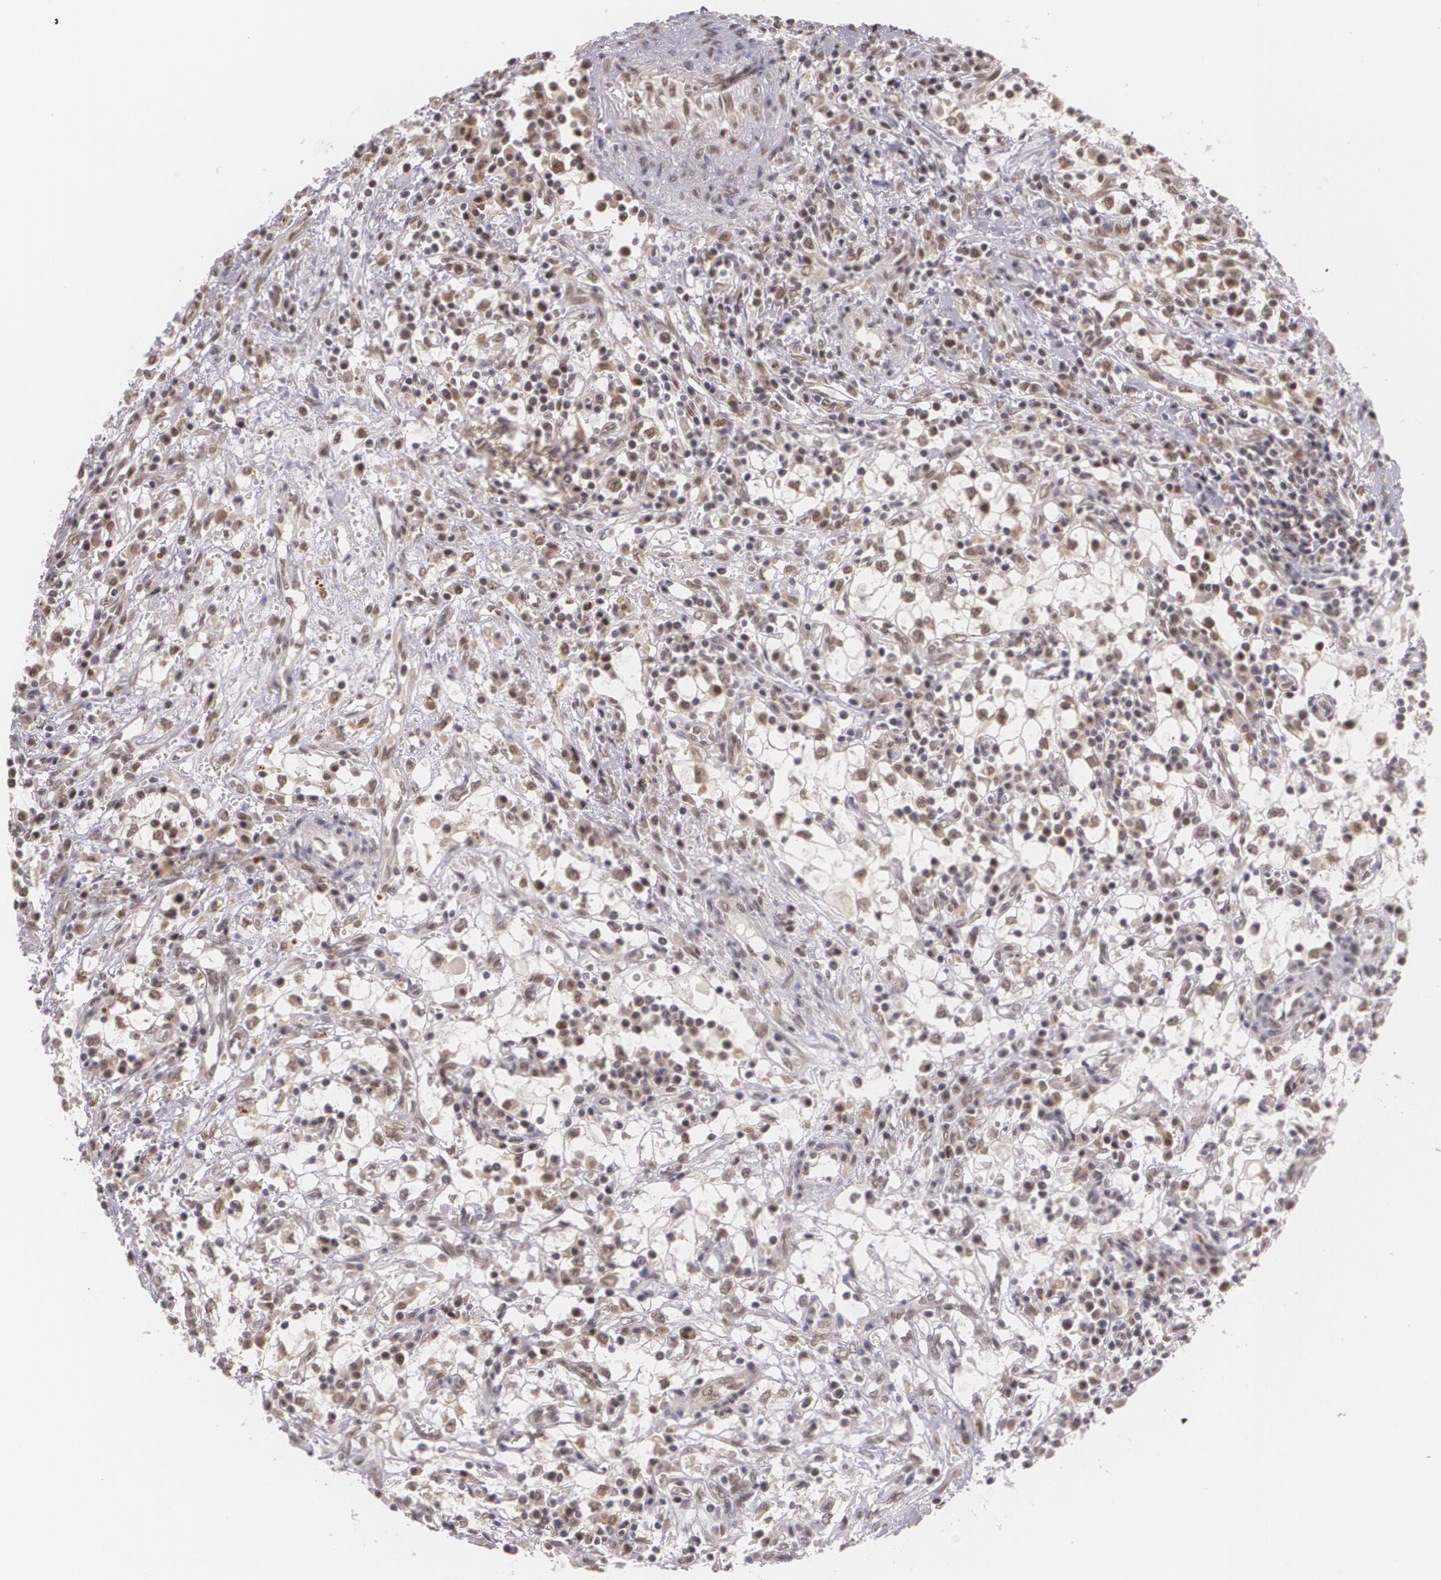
{"staining": {"intensity": "moderate", "quantity": "25%-75%", "location": "cytoplasmic/membranous,nuclear"}, "tissue": "renal cancer", "cell_type": "Tumor cells", "image_type": "cancer", "snomed": [{"axis": "morphology", "description": "Adenocarcinoma, NOS"}, {"axis": "topography", "description": "Kidney"}], "caption": "This histopathology image demonstrates immunohistochemistry (IHC) staining of adenocarcinoma (renal), with medium moderate cytoplasmic/membranous and nuclear expression in about 25%-75% of tumor cells.", "gene": "ALX1", "patient": {"sex": "male", "age": 82}}